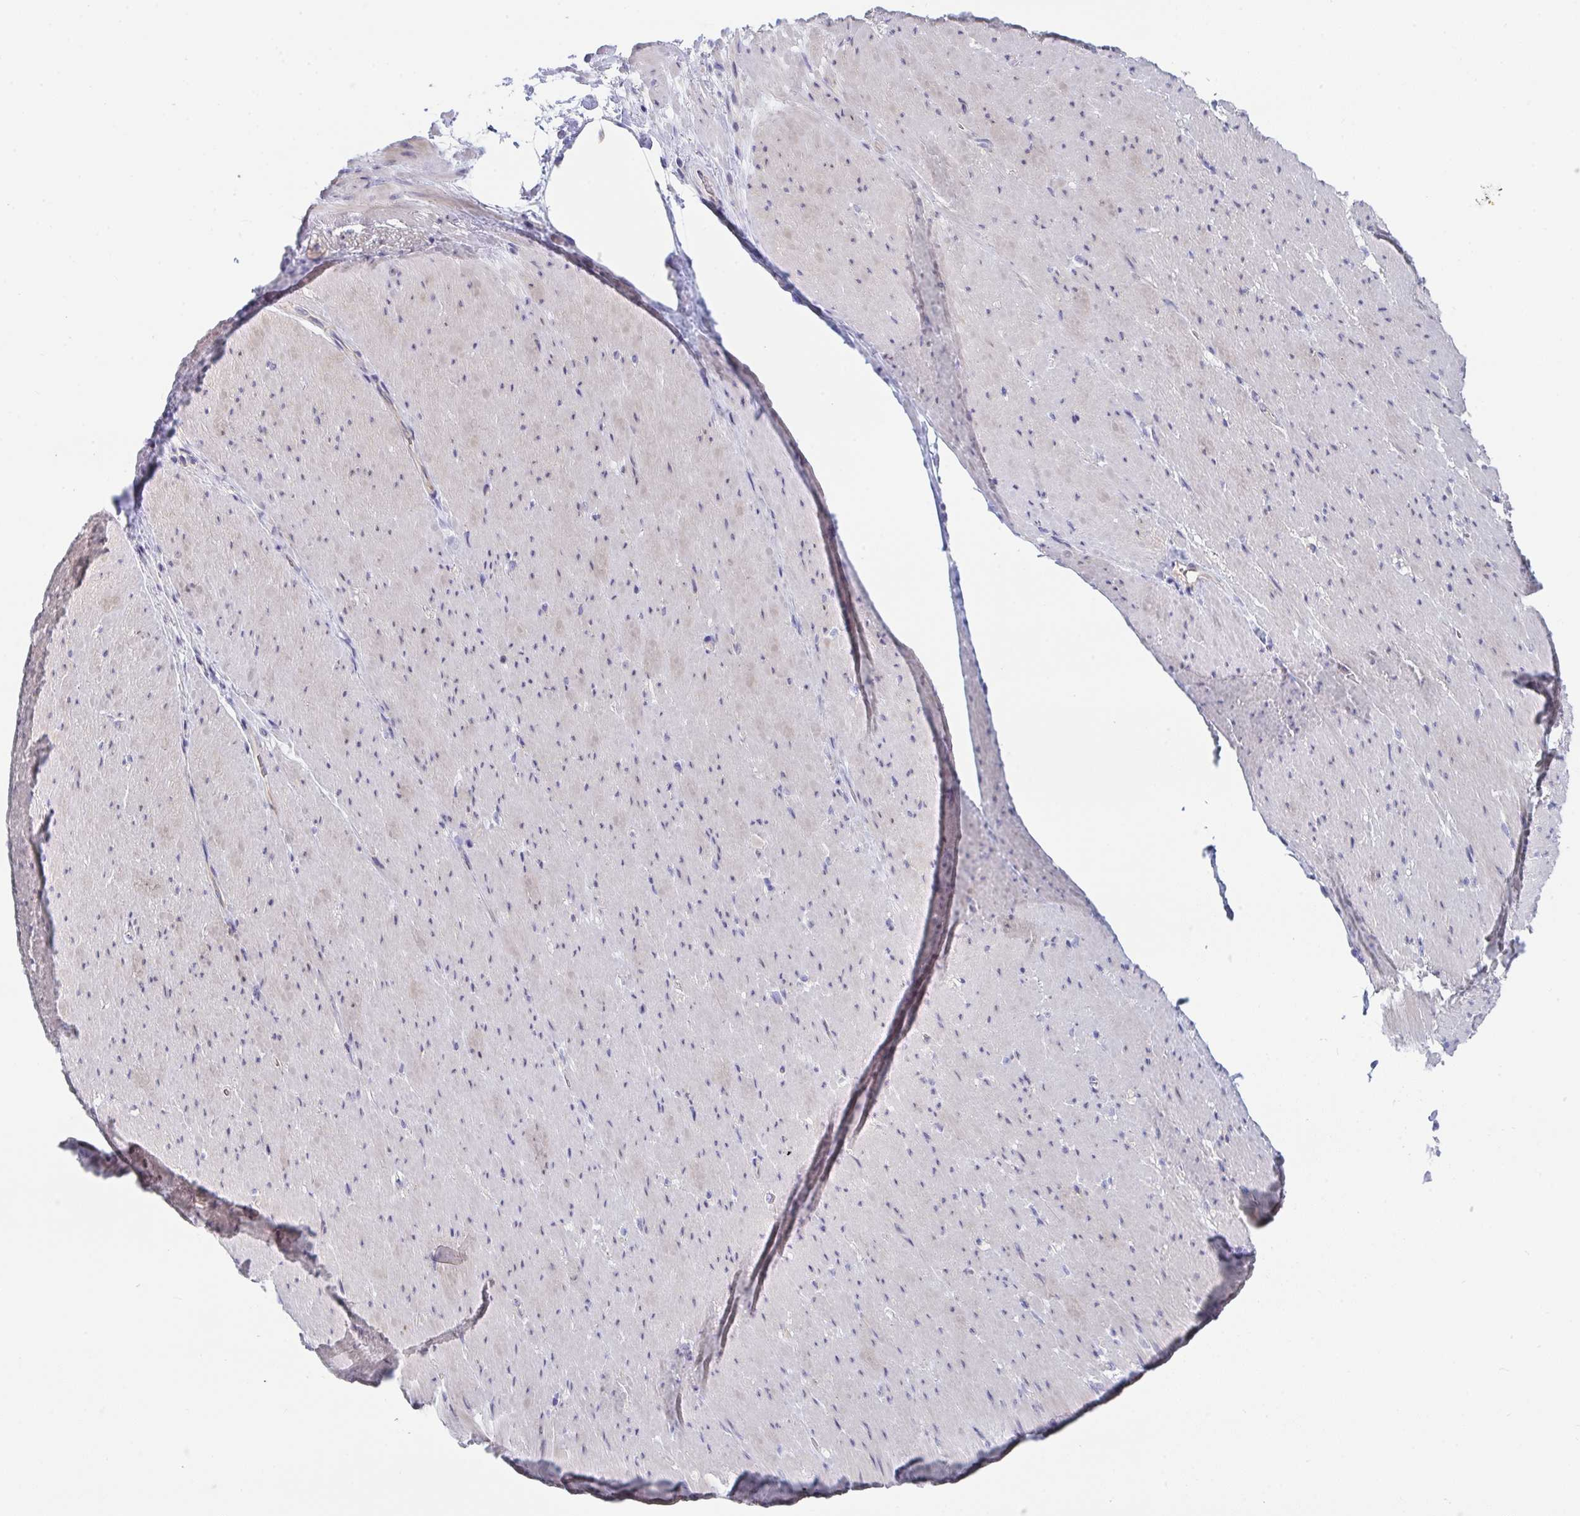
{"staining": {"intensity": "weak", "quantity": "<25%", "location": "cytoplasmic/membranous"}, "tissue": "smooth muscle", "cell_type": "Smooth muscle cells", "image_type": "normal", "snomed": [{"axis": "morphology", "description": "Normal tissue, NOS"}, {"axis": "topography", "description": "Smooth muscle"}, {"axis": "topography", "description": "Rectum"}], "caption": "Smooth muscle cells show no significant protein staining in normal smooth muscle.", "gene": "P2RX3", "patient": {"sex": "male", "age": 53}}